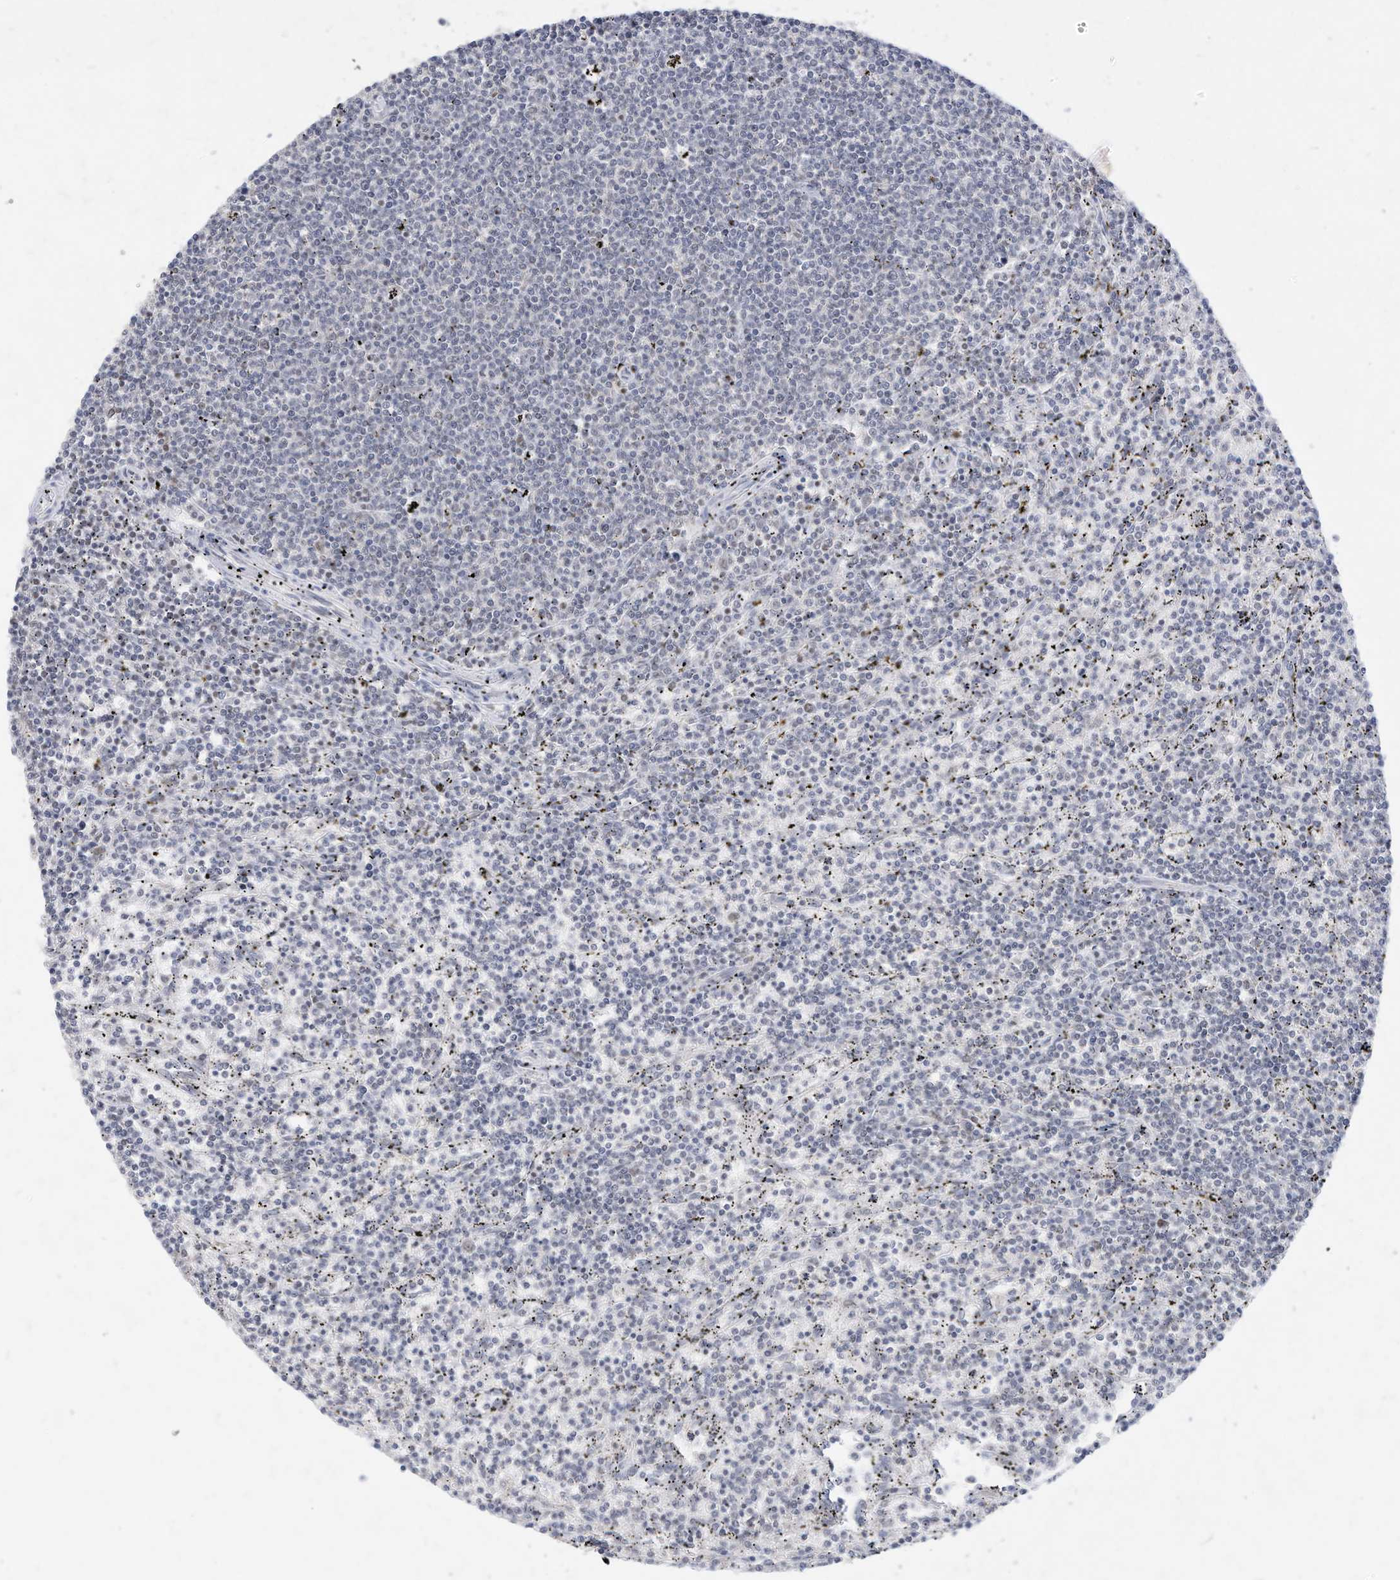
{"staining": {"intensity": "negative", "quantity": "none", "location": "none"}, "tissue": "lymphoma", "cell_type": "Tumor cells", "image_type": "cancer", "snomed": [{"axis": "morphology", "description": "Malignant lymphoma, non-Hodgkin's type, Low grade"}, {"axis": "topography", "description": "Spleen"}], "caption": "IHC of human lymphoma reveals no staining in tumor cells. The staining is performed using DAB (3,3'-diaminobenzidine) brown chromogen with nuclei counter-stained in using hematoxylin.", "gene": "OGT", "patient": {"sex": "female", "age": 50}}